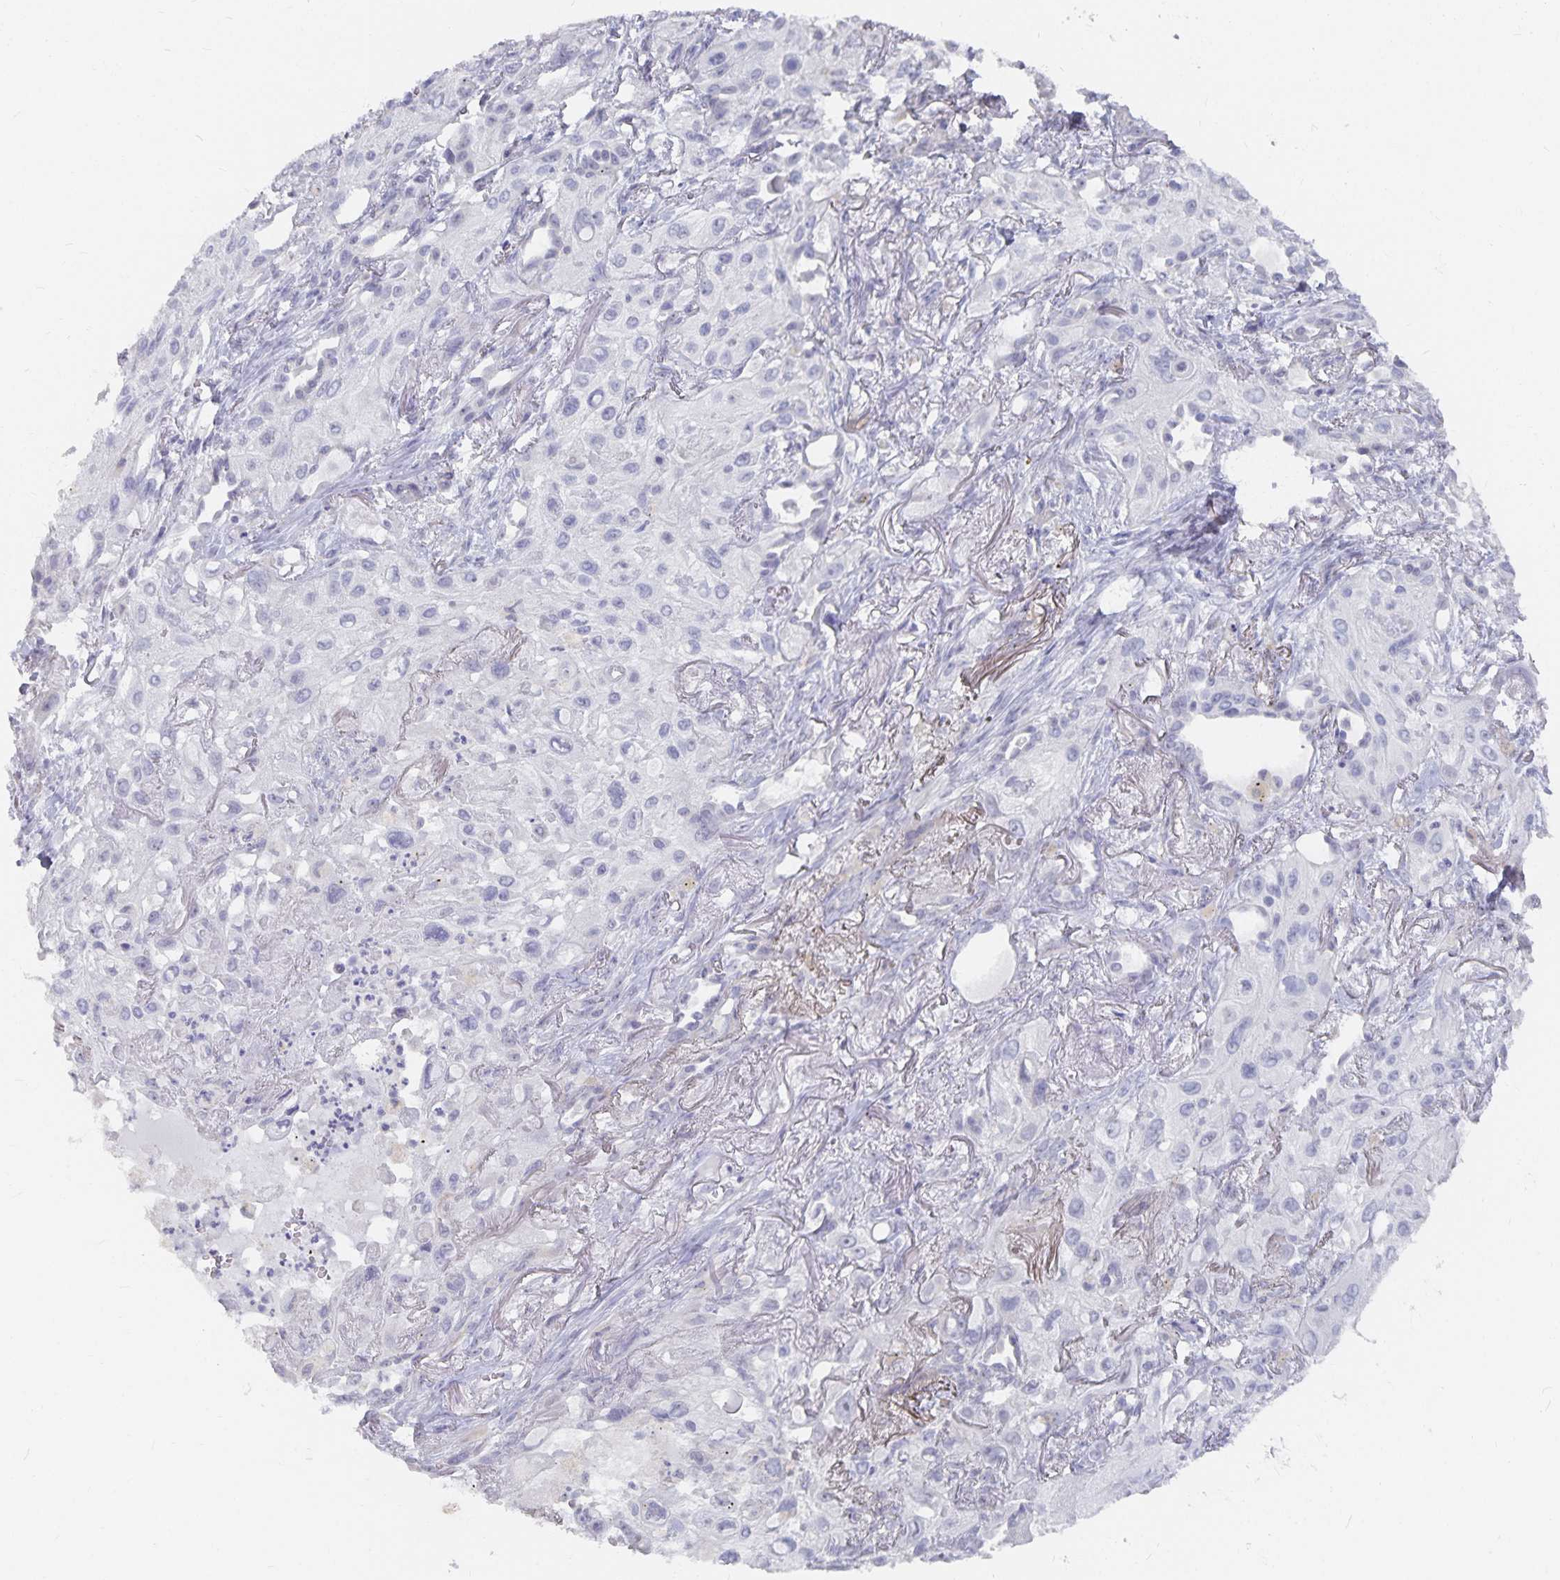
{"staining": {"intensity": "negative", "quantity": "none", "location": "none"}, "tissue": "lung cancer", "cell_type": "Tumor cells", "image_type": "cancer", "snomed": [{"axis": "morphology", "description": "Squamous cell carcinoma, NOS"}, {"axis": "topography", "description": "Lung"}], "caption": "Immunohistochemical staining of human lung cancer (squamous cell carcinoma) exhibits no significant positivity in tumor cells.", "gene": "DNAH9", "patient": {"sex": "male", "age": 71}}